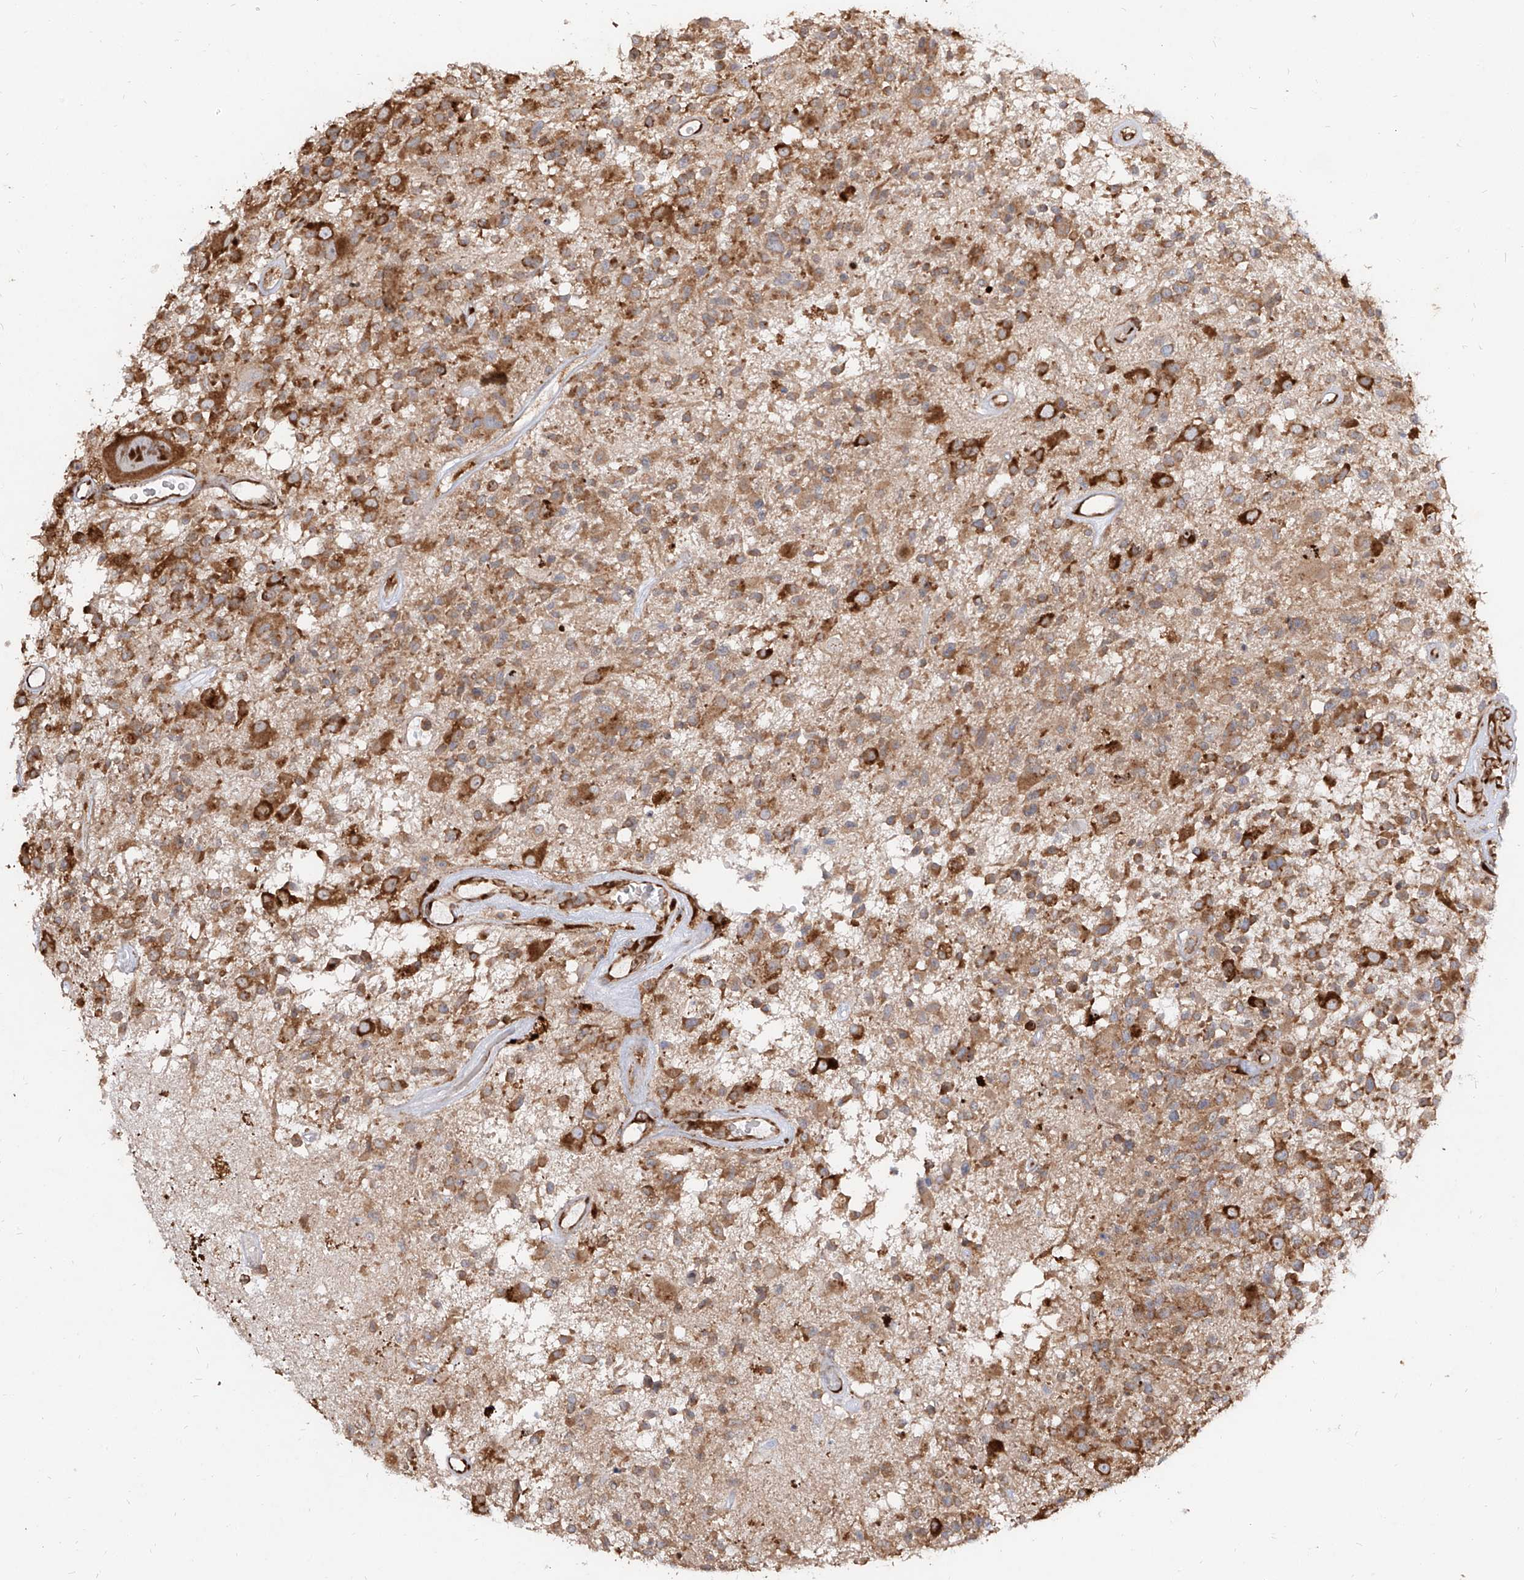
{"staining": {"intensity": "moderate", "quantity": ">75%", "location": "cytoplasmic/membranous"}, "tissue": "glioma", "cell_type": "Tumor cells", "image_type": "cancer", "snomed": [{"axis": "morphology", "description": "Glioma, malignant, High grade"}, {"axis": "morphology", "description": "Glioblastoma, NOS"}, {"axis": "topography", "description": "Brain"}], "caption": "Immunohistochemistry (IHC) histopathology image of malignant glioma (high-grade) stained for a protein (brown), which reveals medium levels of moderate cytoplasmic/membranous expression in approximately >75% of tumor cells.", "gene": "RPS25", "patient": {"sex": "male", "age": 60}}